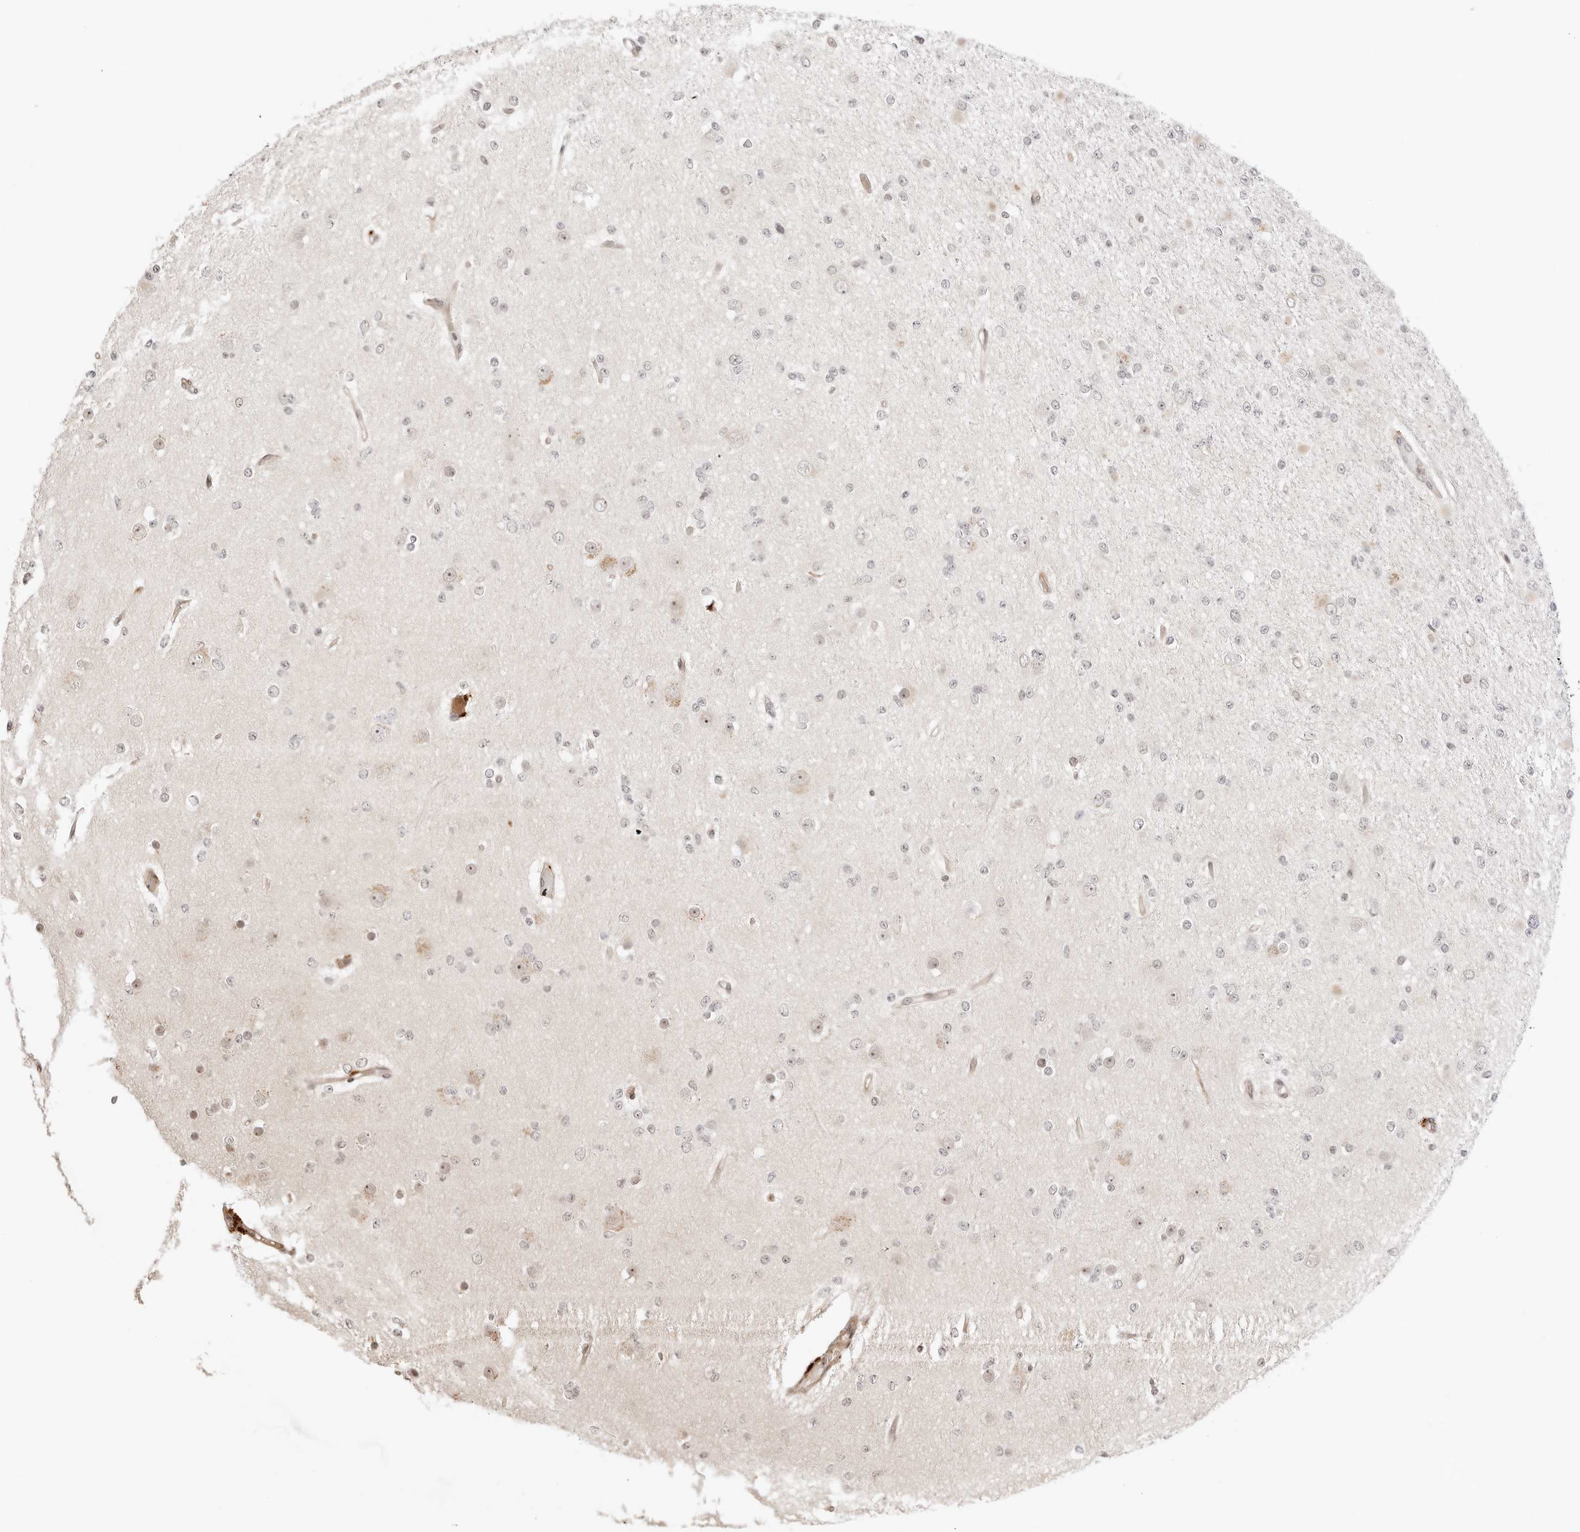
{"staining": {"intensity": "weak", "quantity": "<25%", "location": "nuclear"}, "tissue": "glioma", "cell_type": "Tumor cells", "image_type": "cancer", "snomed": [{"axis": "morphology", "description": "Glioma, malignant, Low grade"}, {"axis": "topography", "description": "Brain"}], "caption": "Tumor cells are negative for protein expression in human glioma.", "gene": "GEM", "patient": {"sex": "female", "age": 22}}